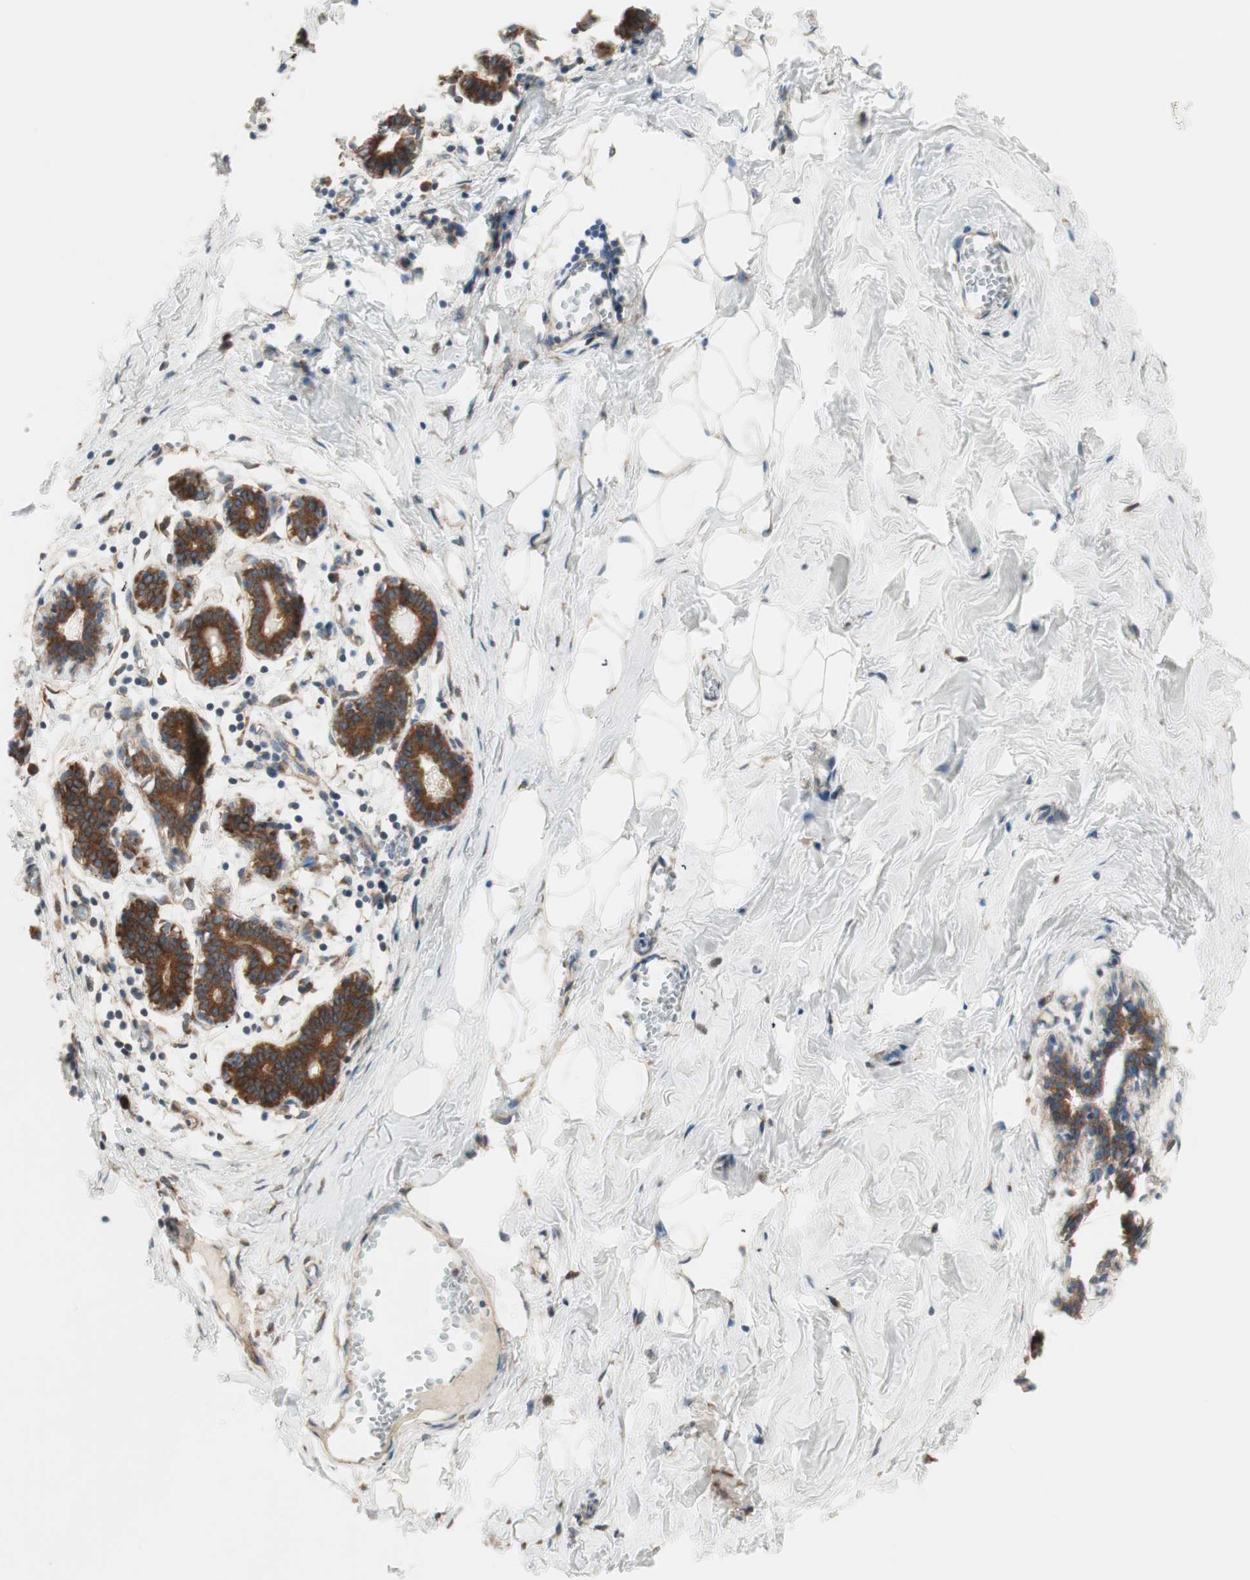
{"staining": {"intensity": "moderate", "quantity": "25%-75%", "location": "cytoplasmic/membranous"}, "tissue": "breast", "cell_type": "Adipocytes", "image_type": "normal", "snomed": [{"axis": "morphology", "description": "Normal tissue, NOS"}, {"axis": "topography", "description": "Breast"}], "caption": "Human breast stained for a protein (brown) displays moderate cytoplasmic/membranous positive positivity in about 25%-75% of adipocytes.", "gene": "RAB5A", "patient": {"sex": "female", "age": 27}}